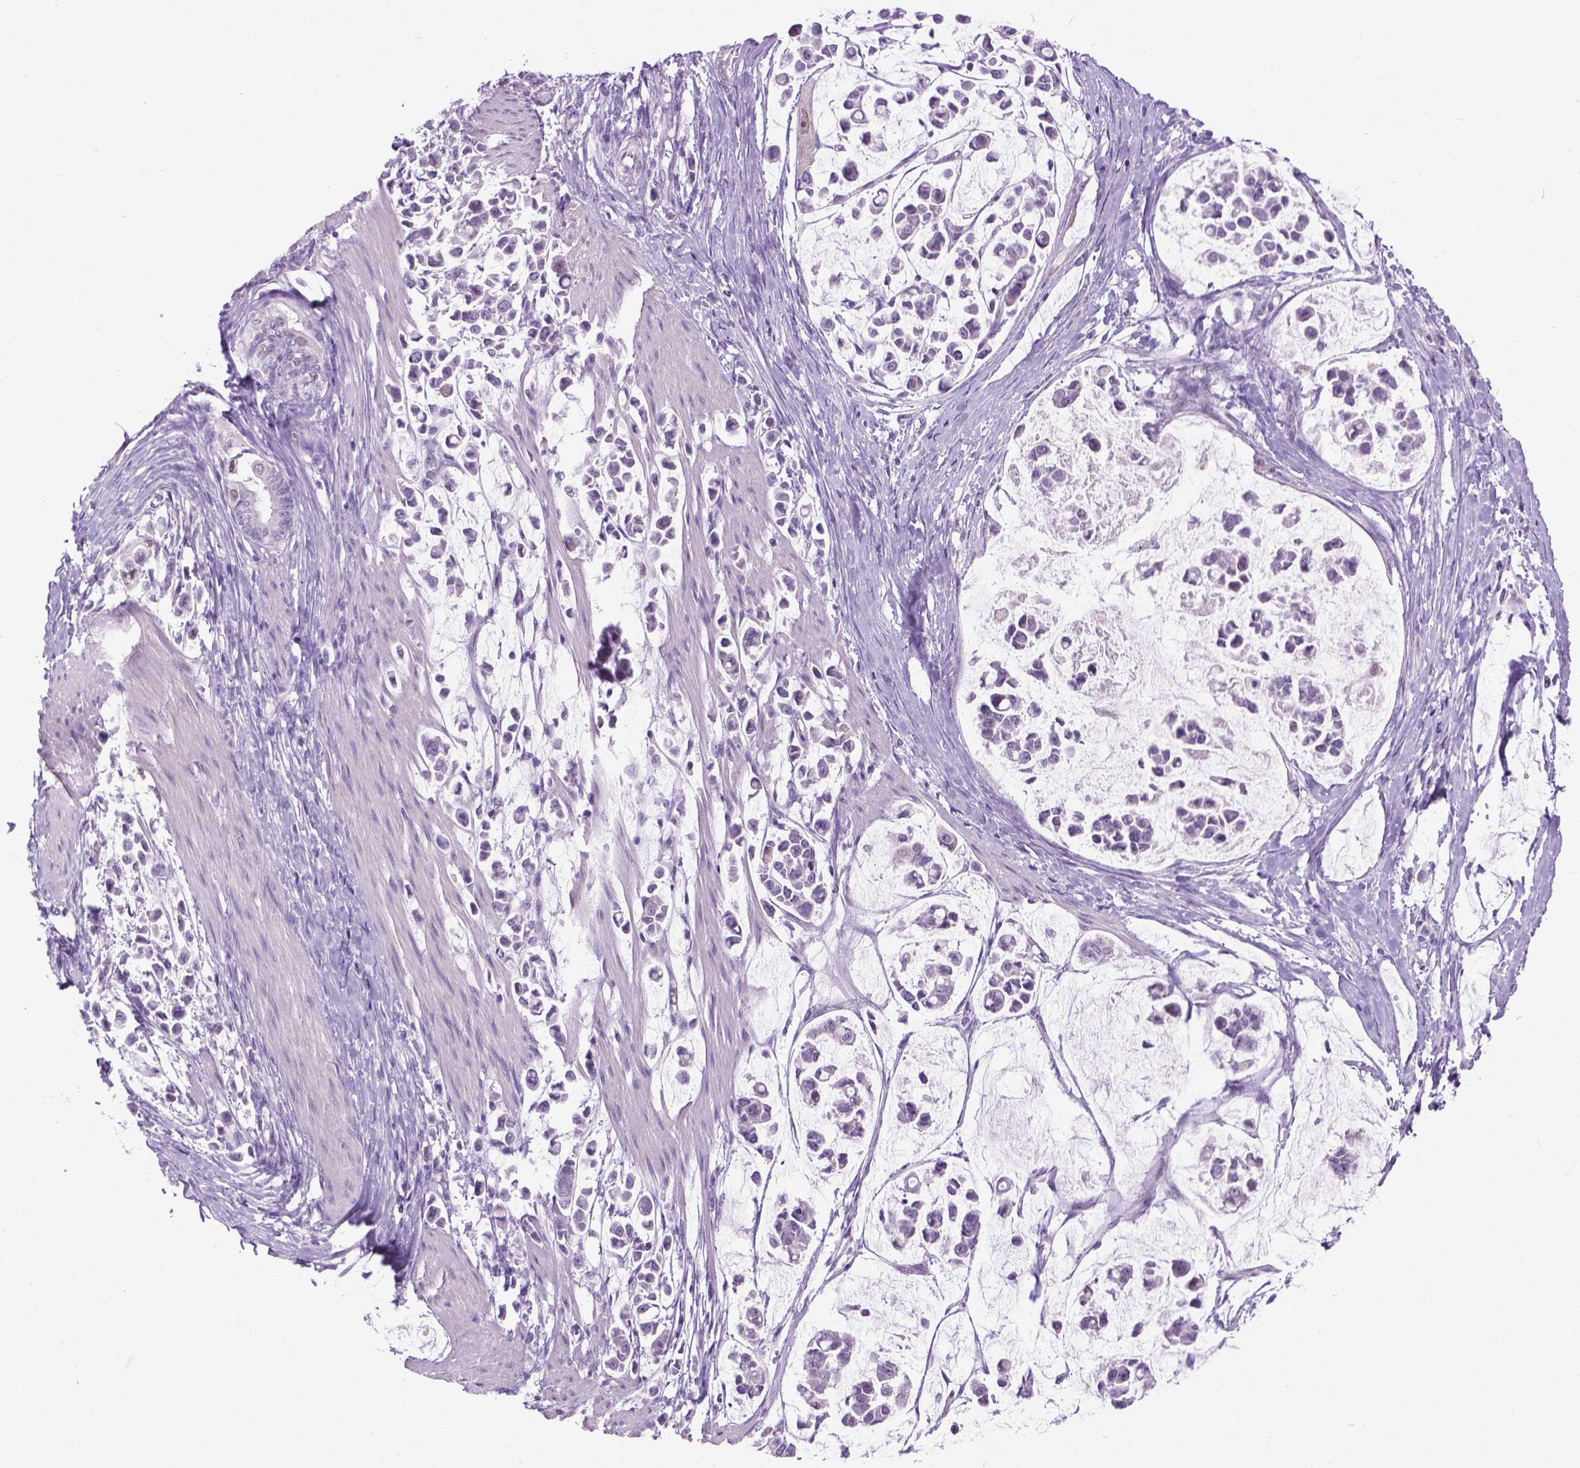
{"staining": {"intensity": "negative", "quantity": "none", "location": "none"}, "tissue": "stomach cancer", "cell_type": "Tumor cells", "image_type": "cancer", "snomed": [{"axis": "morphology", "description": "Adenocarcinoma, NOS"}, {"axis": "topography", "description": "Stomach"}], "caption": "This is an immunohistochemistry (IHC) histopathology image of stomach cancer (adenocarcinoma). There is no expression in tumor cells.", "gene": "APCDD1L", "patient": {"sex": "male", "age": 82}}